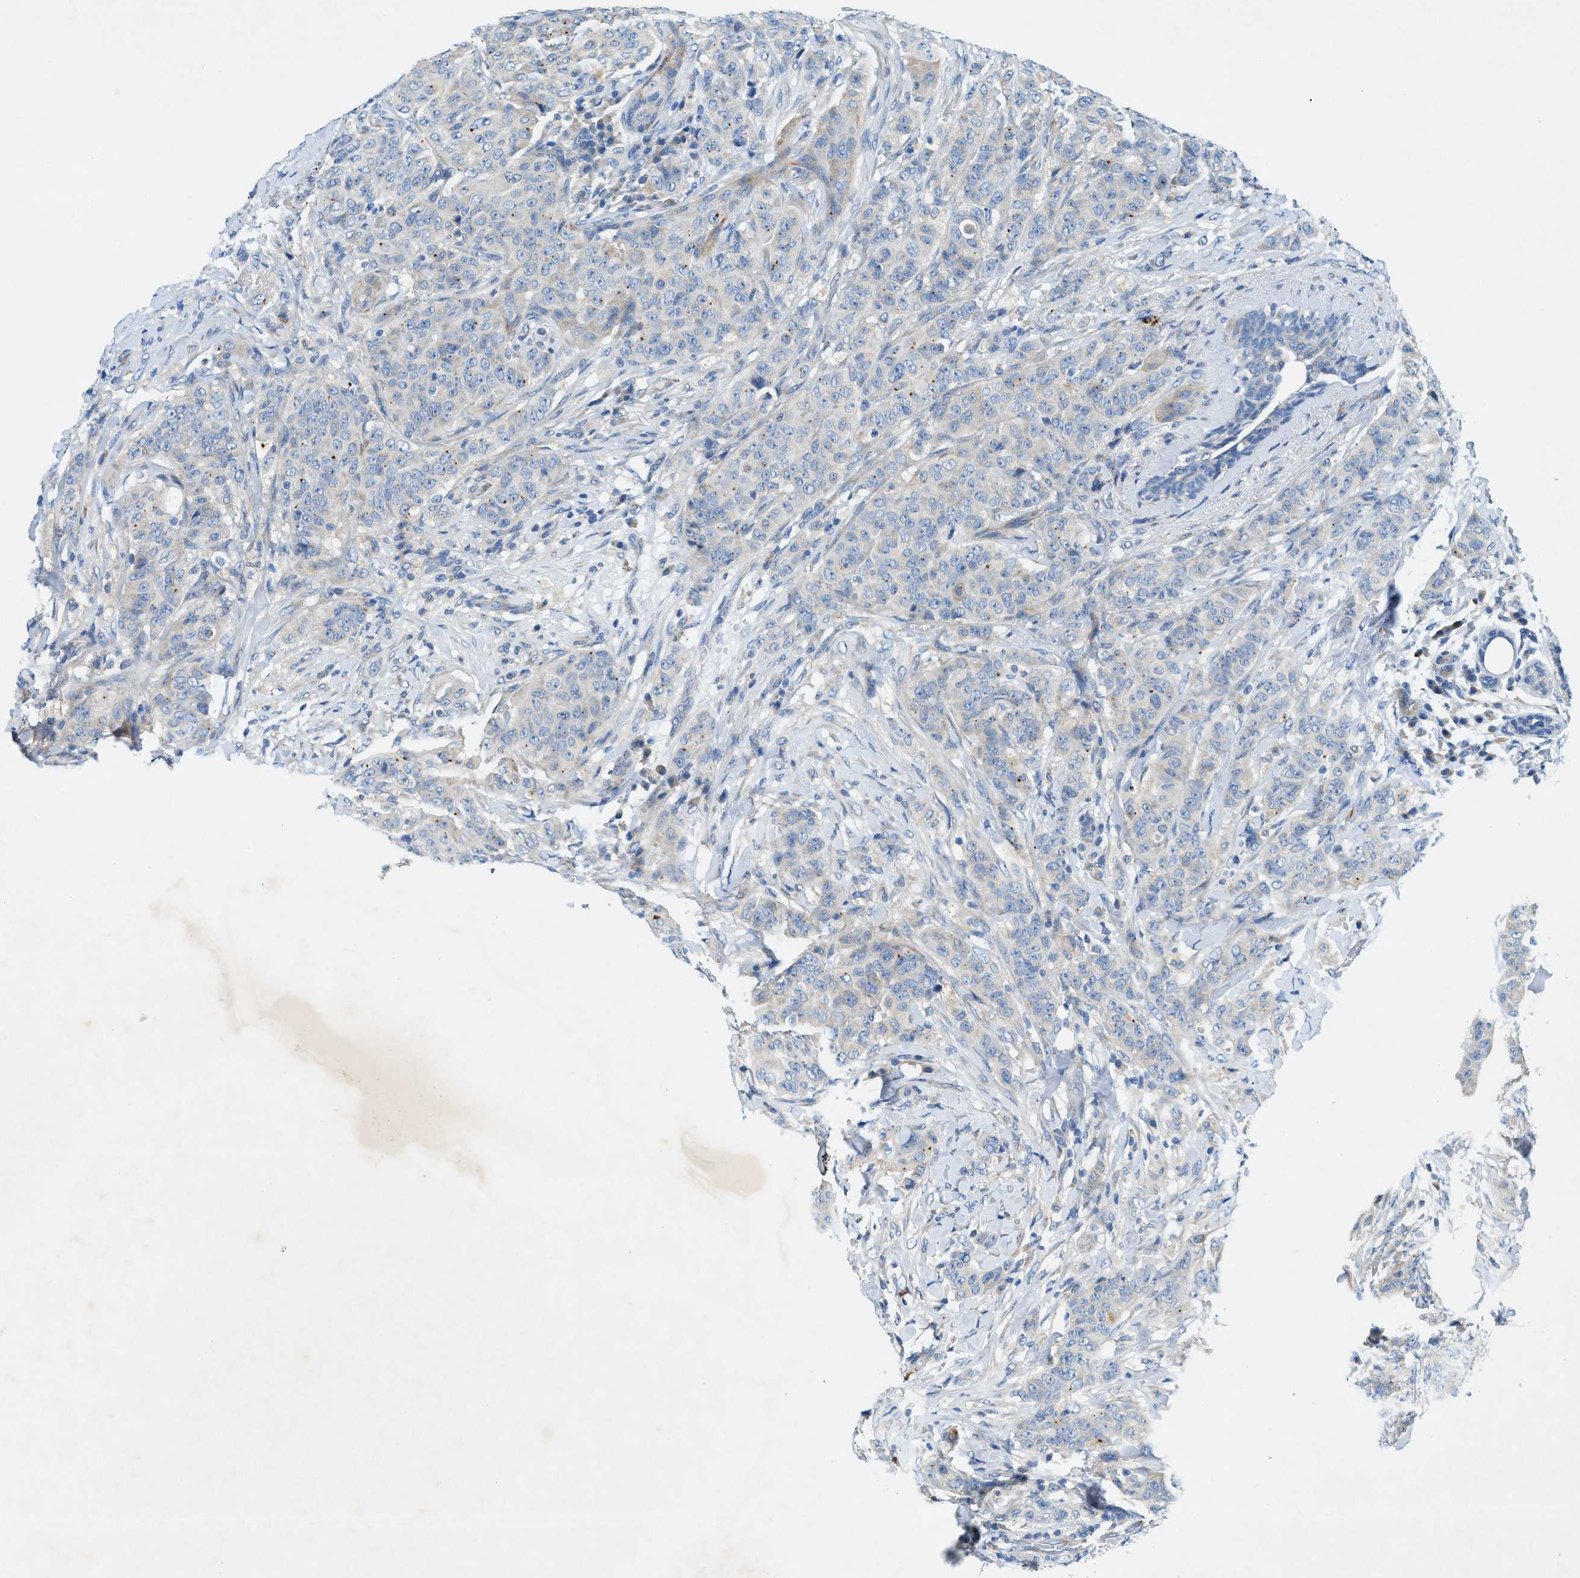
{"staining": {"intensity": "negative", "quantity": "none", "location": "none"}, "tissue": "breast cancer", "cell_type": "Tumor cells", "image_type": "cancer", "snomed": [{"axis": "morphology", "description": "Normal tissue, NOS"}, {"axis": "morphology", "description": "Duct carcinoma"}, {"axis": "topography", "description": "Breast"}], "caption": "Tumor cells show no significant protein staining in infiltrating ductal carcinoma (breast).", "gene": "ZDHHC13", "patient": {"sex": "female", "age": 40}}